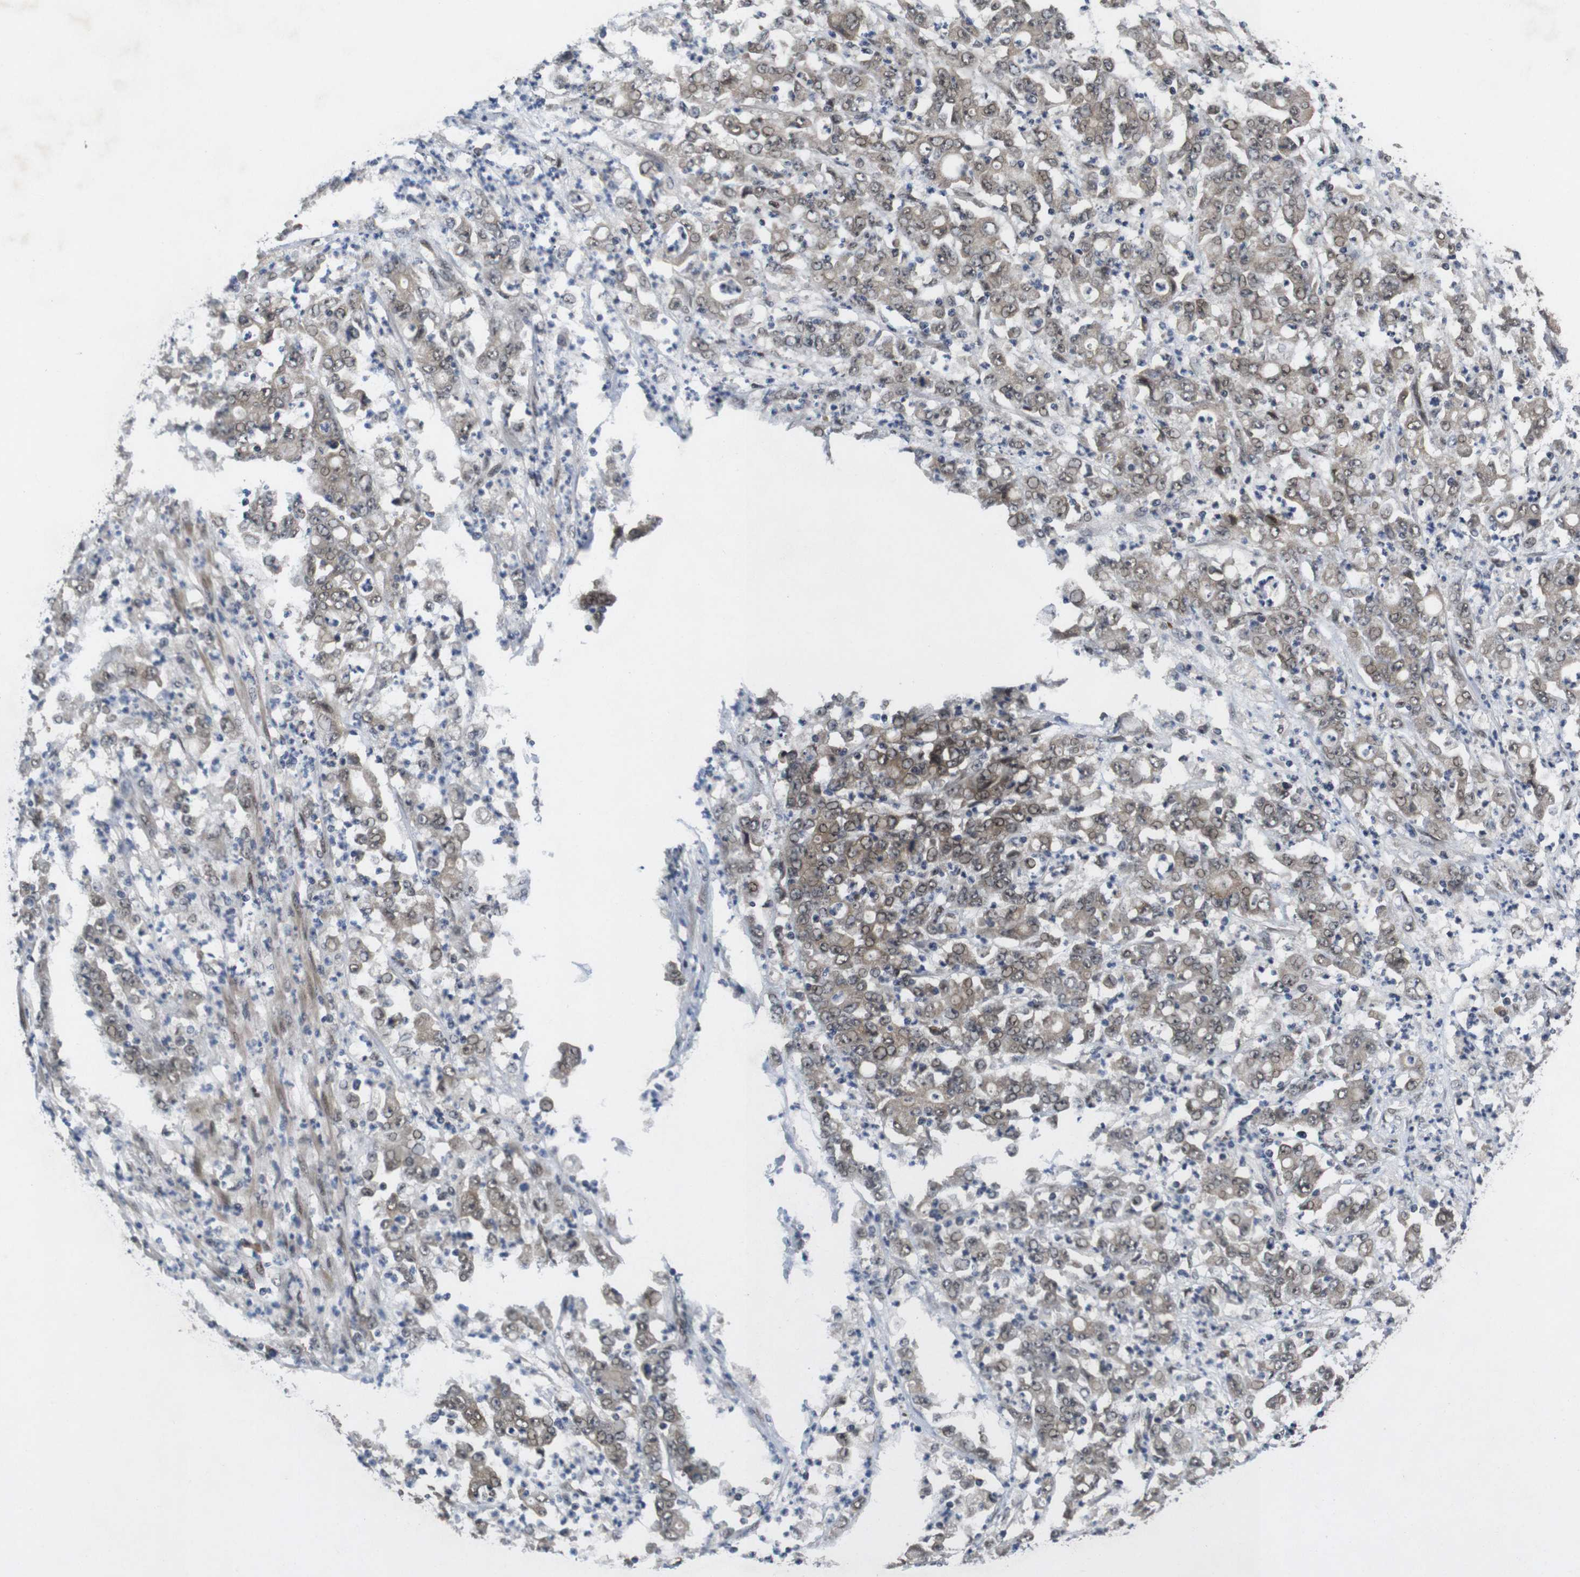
{"staining": {"intensity": "weak", "quantity": ">75%", "location": "cytoplasmic/membranous"}, "tissue": "stomach cancer", "cell_type": "Tumor cells", "image_type": "cancer", "snomed": [{"axis": "morphology", "description": "Adenocarcinoma, NOS"}, {"axis": "topography", "description": "Stomach, lower"}], "caption": "Weak cytoplasmic/membranous protein staining is present in about >75% of tumor cells in stomach adenocarcinoma.", "gene": "ZBTB46", "patient": {"sex": "female", "age": 71}}